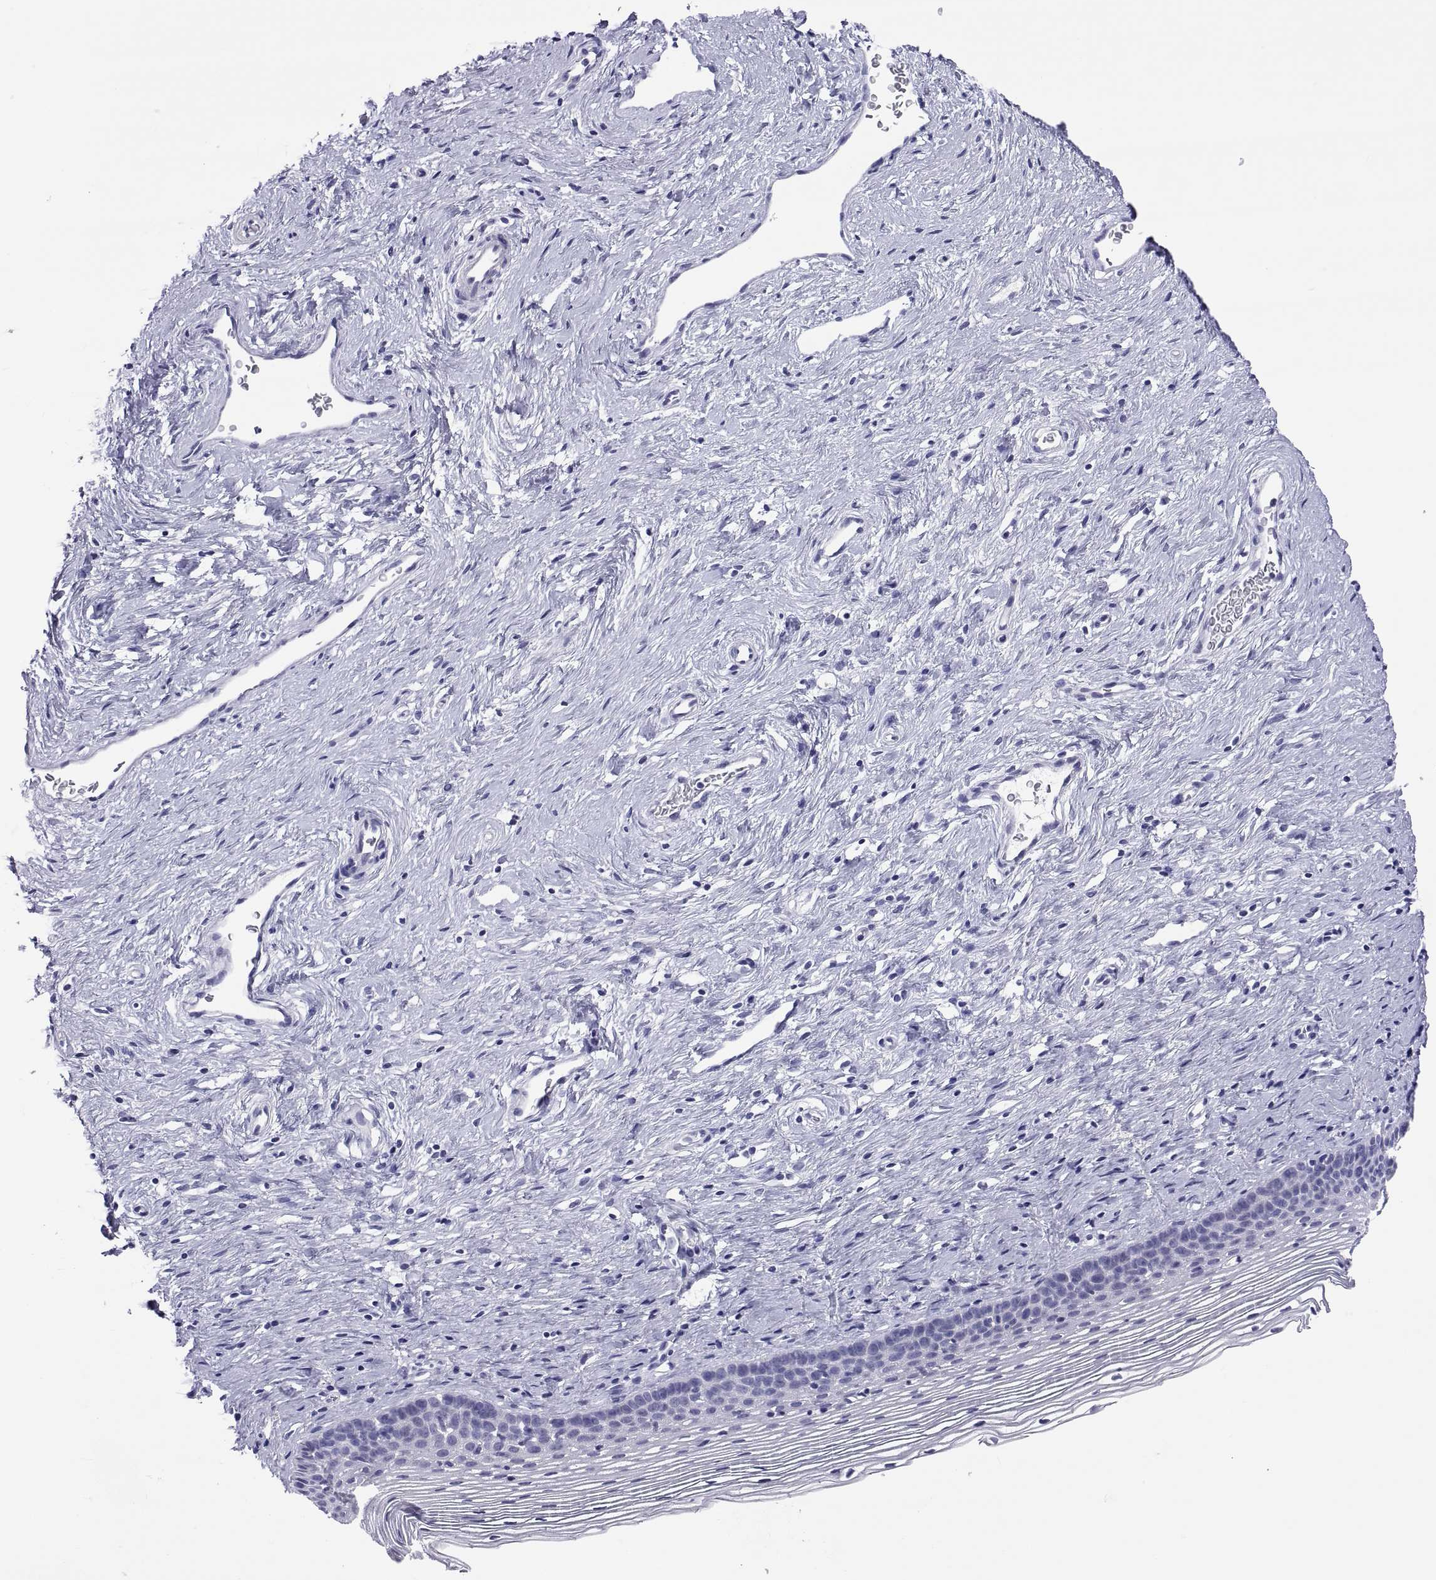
{"staining": {"intensity": "negative", "quantity": "none", "location": "none"}, "tissue": "cervix", "cell_type": "Glandular cells", "image_type": "normal", "snomed": [{"axis": "morphology", "description": "Normal tissue, NOS"}, {"axis": "topography", "description": "Cervix"}], "caption": "Immunohistochemistry of unremarkable cervix reveals no expression in glandular cells. Nuclei are stained in blue.", "gene": "QRICH2", "patient": {"sex": "female", "age": 39}}